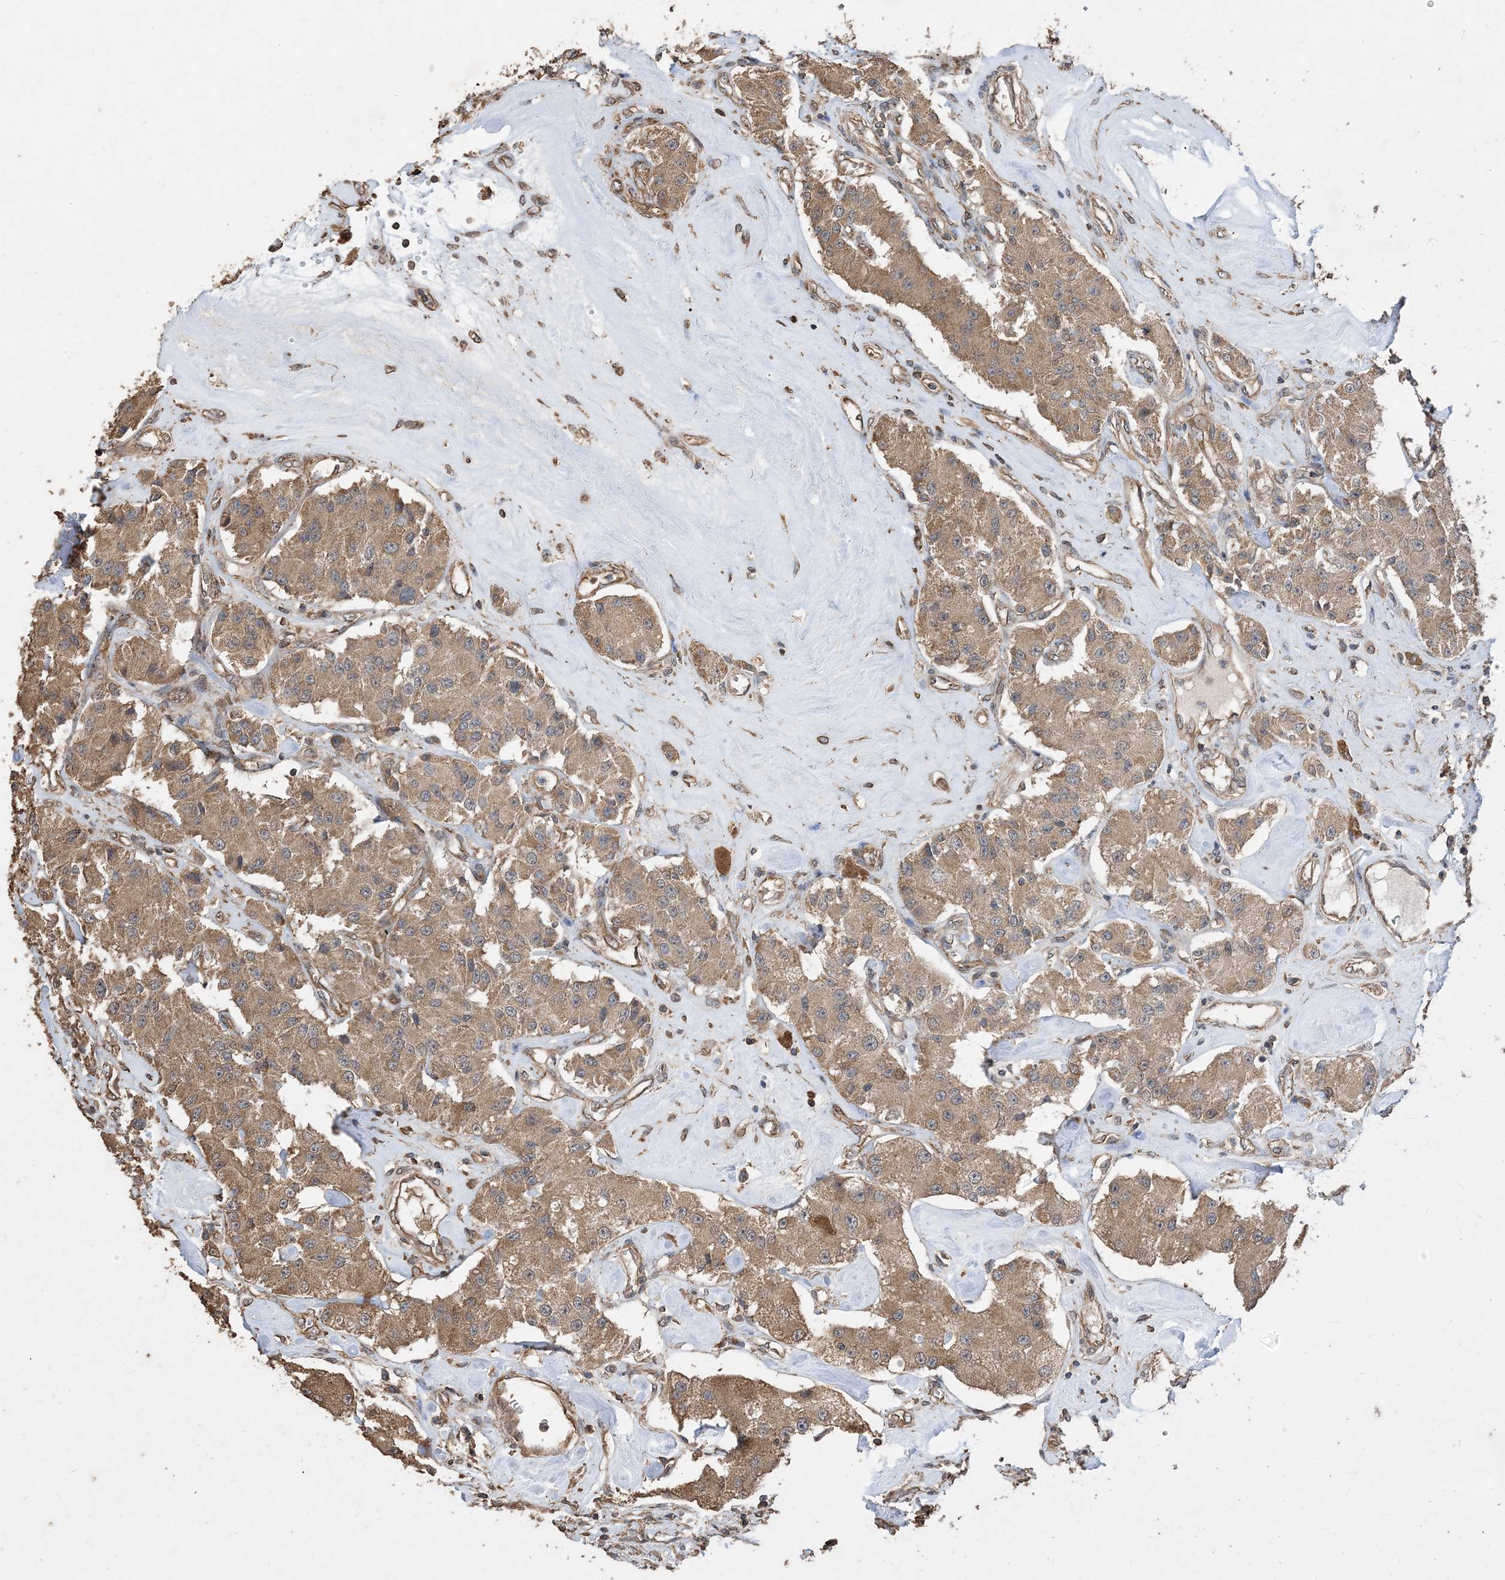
{"staining": {"intensity": "moderate", "quantity": ">75%", "location": "cytoplasmic/membranous"}, "tissue": "carcinoid", "cell_type": "Tumor cells", "image_type": "cancer", "snomed": [{"axis": "morphology", "description": "Carcinoid, malignant, NOS"}, {"axis": "topography", "description": "Pancreas"}], "caption": "A histopathology image of carcinoid stained for a protein reveals moderate cytoplasmic/membranous brown staining in tumor cells.", "gene": "ZKSCAN5", "patient": {"sex": "male", "age": 41}}